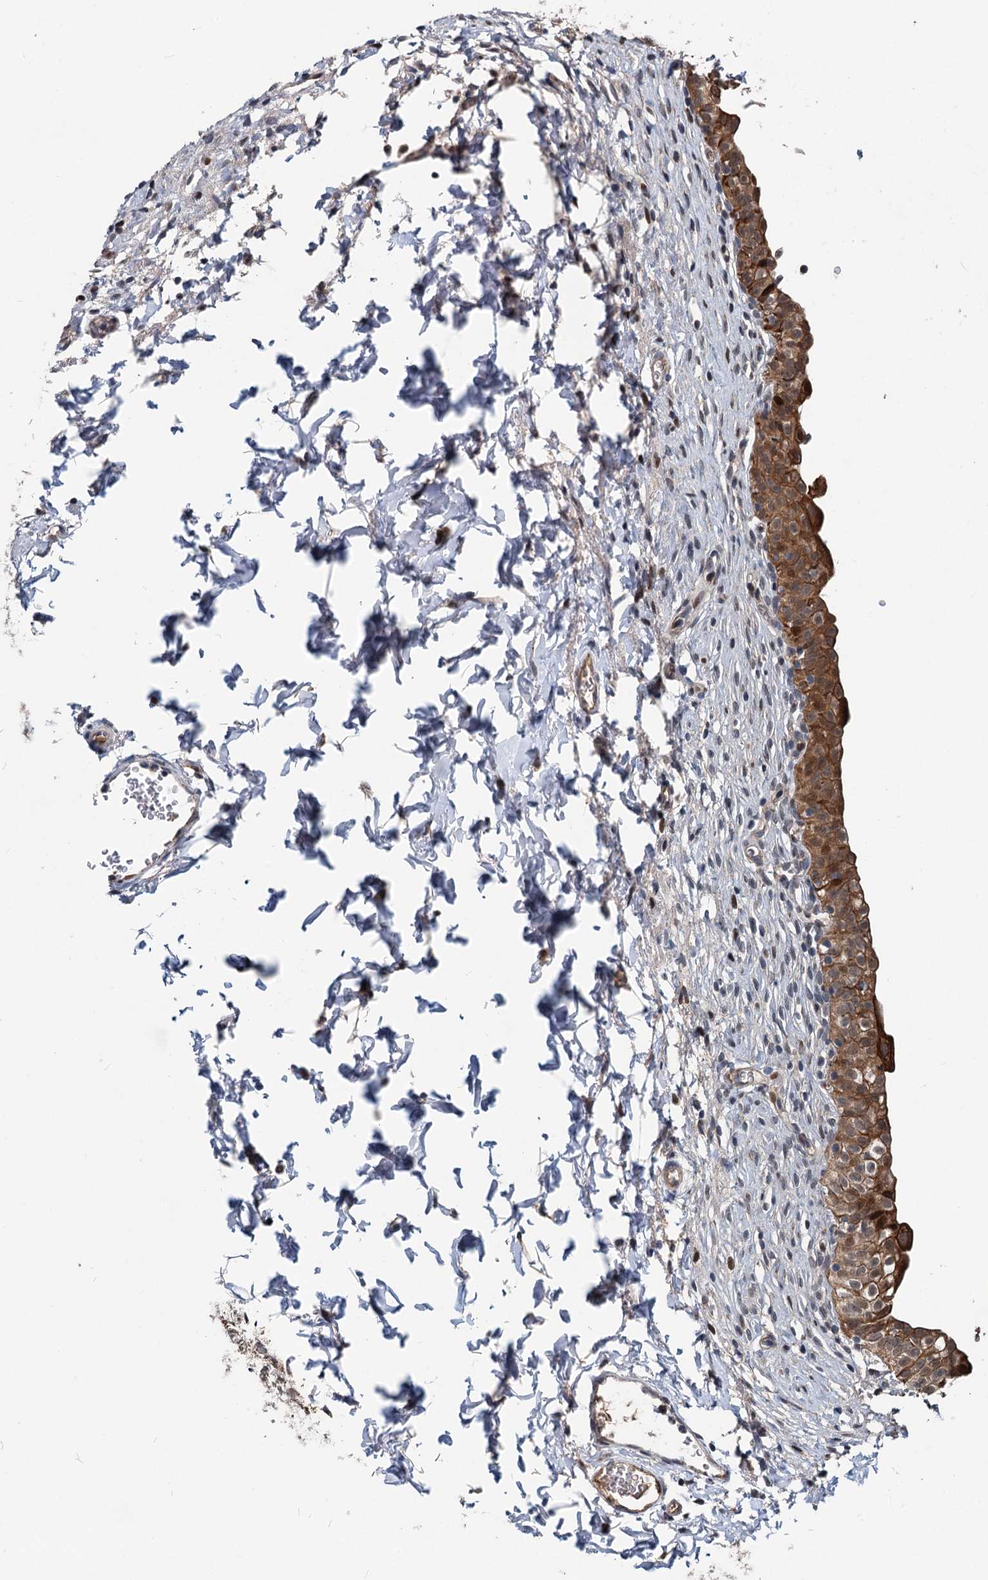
{"staining": {"intensity": "strong", "quantity": ">75%", "location": "cytoplasmic/membranous,nuclear"}, "tissue": "urinary bladder", "cell_type": "Urothelial cells", "image_type": "normal", "snomed": [{"axis": "morphology", "description": "Normal tissue, NOS"}, {"axis": "topography", "description": "Urinary bladder"}], "caption": "IHC (DAB (3,3'-diaminobenzidine)) staining of benign urinary bladder exhibits strong cytoplasmic/membranous,nuclear protein staining in about >75% of urothelial cells.", "gene": "RITA1", "patient": {"sex": "male", "age": 55}}